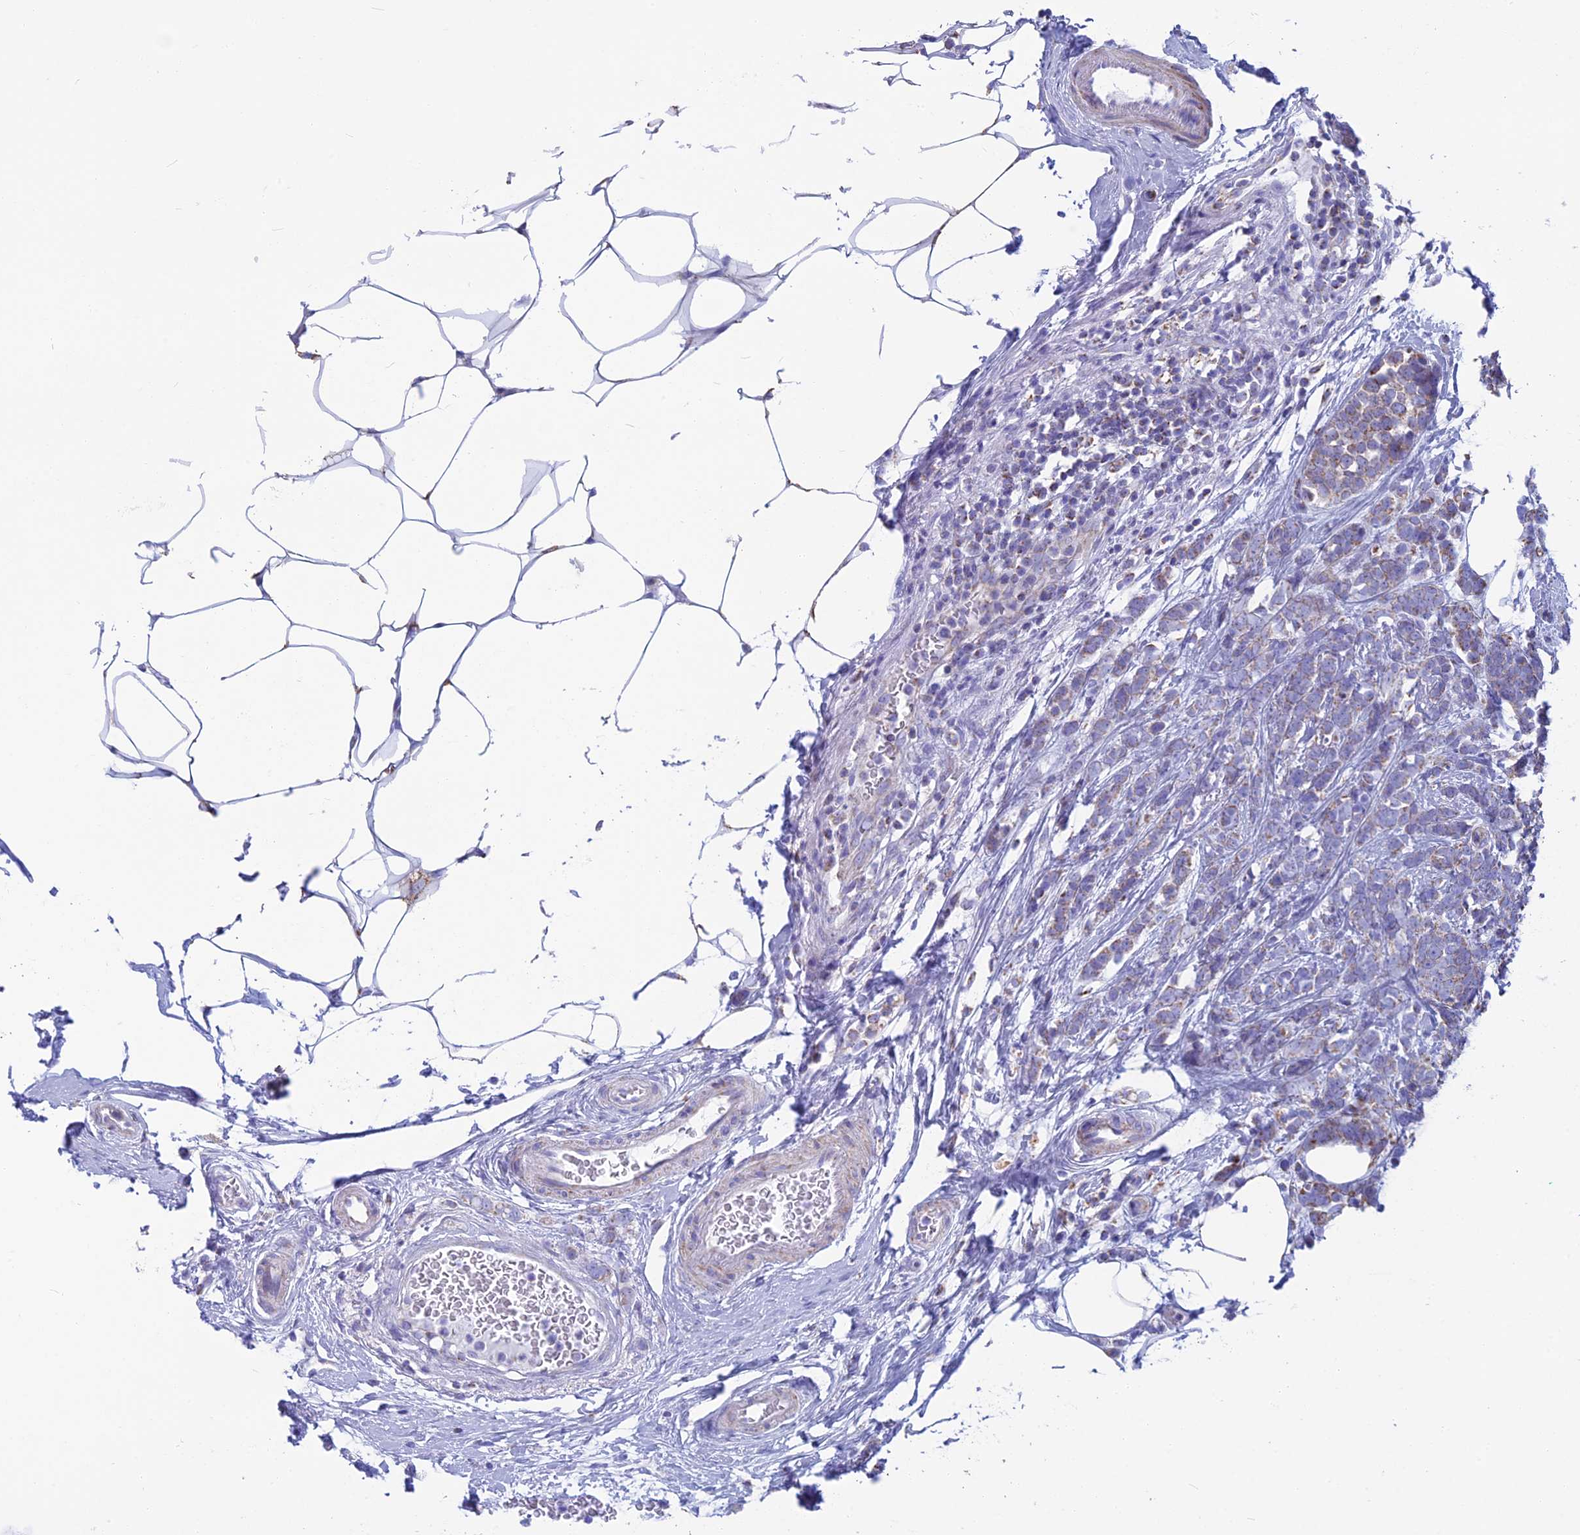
{"staining": {"intensity": "negative", "quantity": "none", "location": "none"}, "tissue": "breast cancer", "cell_type": "Tumor cells", "image_type": "cancer", "snomed": [{"axis": "morphology", "description": "Lobular carcinoma"}, {"axis": "topography", "description": "Breast"}], "caption": "The histopathology image exhibits no significant positivity in tumor cells of breast cancer.", "gene": "CS", "patient": {"sex": "female", "age": 58}}